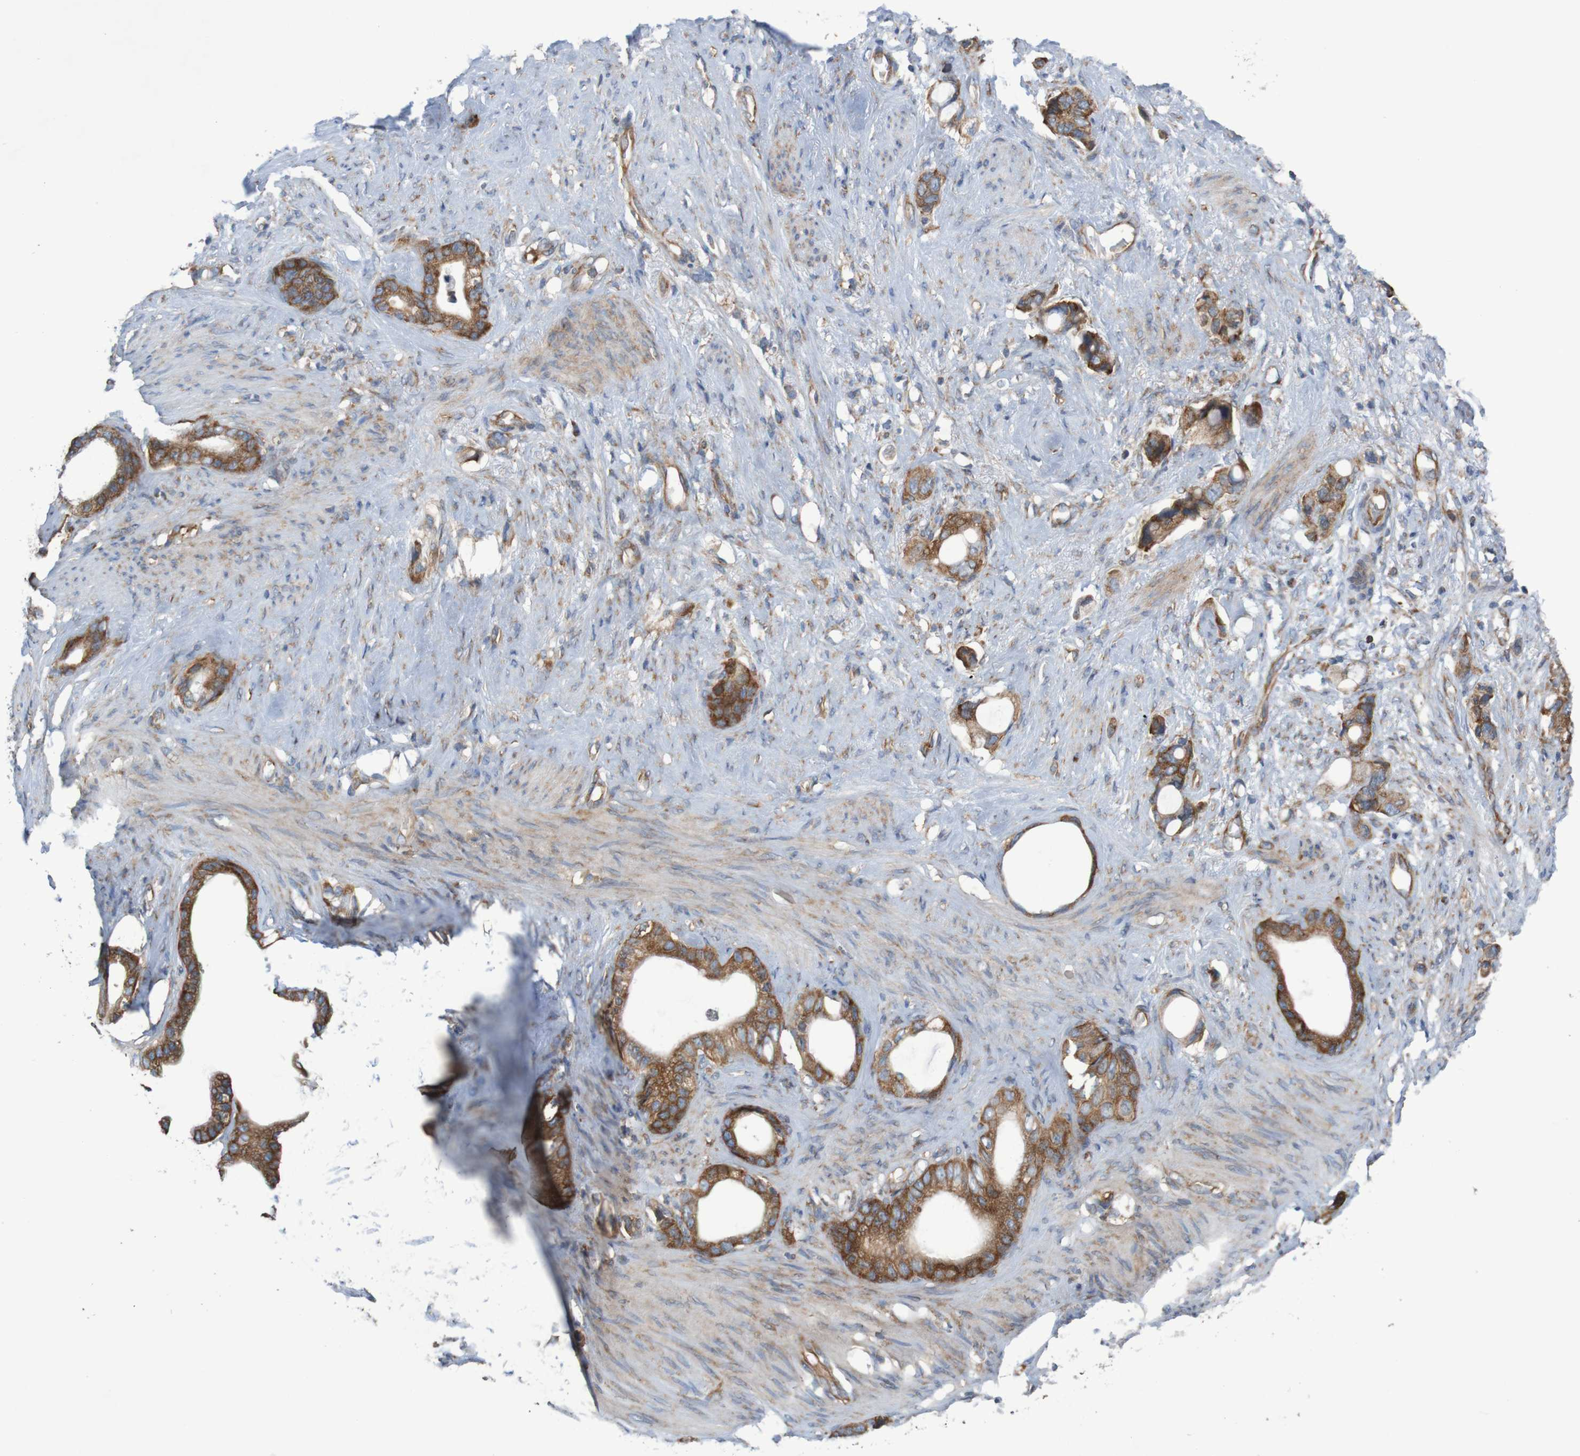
{"staining": {"intensity": "strong", "quantity": ">75%", "location": "cytoplasmic/membranous"}, "tissue": "stomach cancer", "cell_type": "Tumor cells", "image_type": "cancer", "snomed": [{"axis": "morphology", "description": "Adenocarcinoma, NOS"}, {"axis": "topography", "description": "Stomach"}], "caption": "Human stomach cancer stained with a protein marker reveals strong staining in tumor cells.", "gene": "LRRC47", "patient": {"sex": "female", "age": 75}}